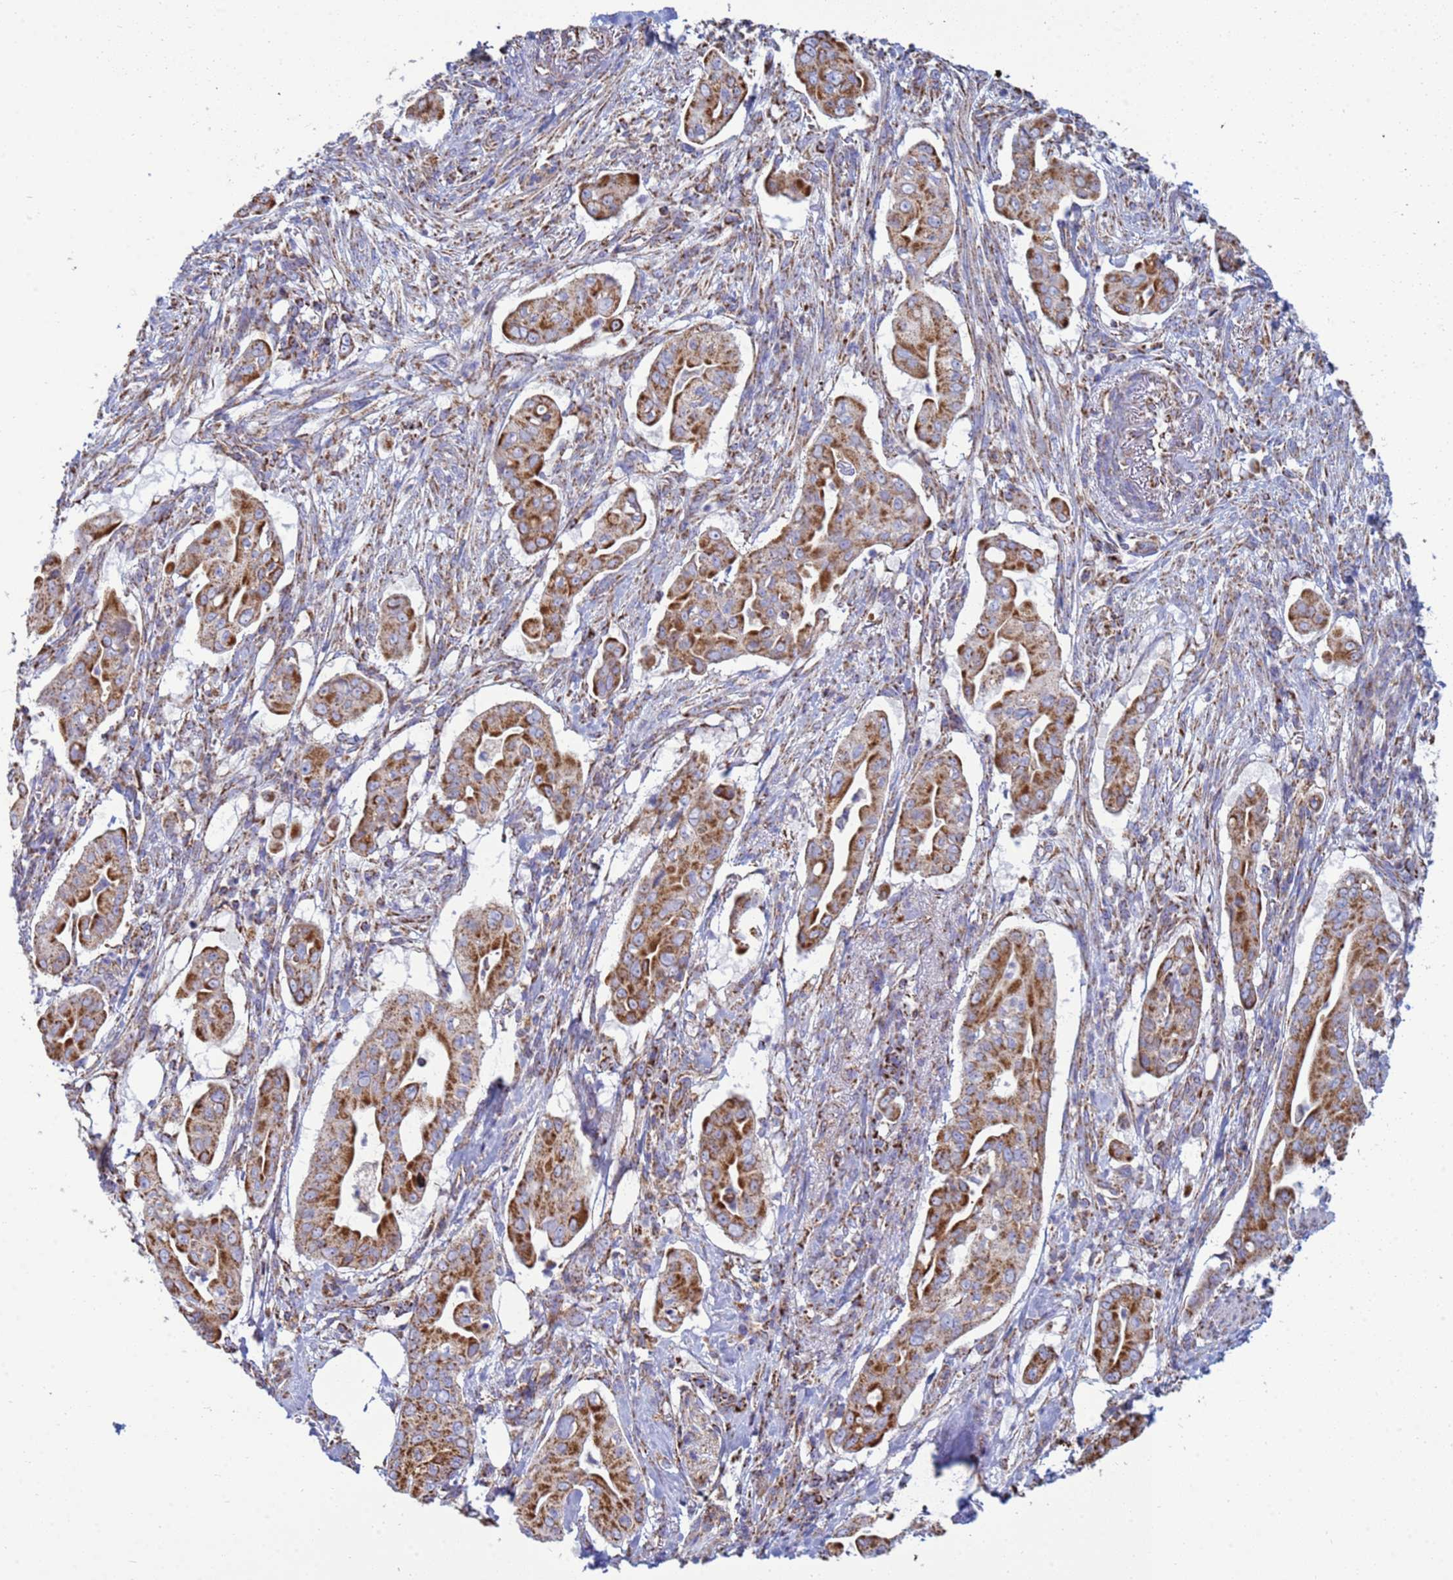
{"staining": {"intensity": "strong", "quantity": "25%-75%", "location": "cytoplasmic/membranous"}, "tissue": "pancreatic cancer", "cell_type": "Tumor cells", "image_type": "cancer", "snomed": [{"axis": "morphology", "description": "Adenocarcinoma, NOS"}, {"axis": "topography", "description": "Pancreas"}], "caption": "The image shows immunohistochemical staining of adenocarcinoma (pancreatic). There is strong cytoplasmic/membranous expression is seen in about 25%-75% of tumor cells.", "gene": "COQ4", "patient": {"sex": "male", "age": 71}}